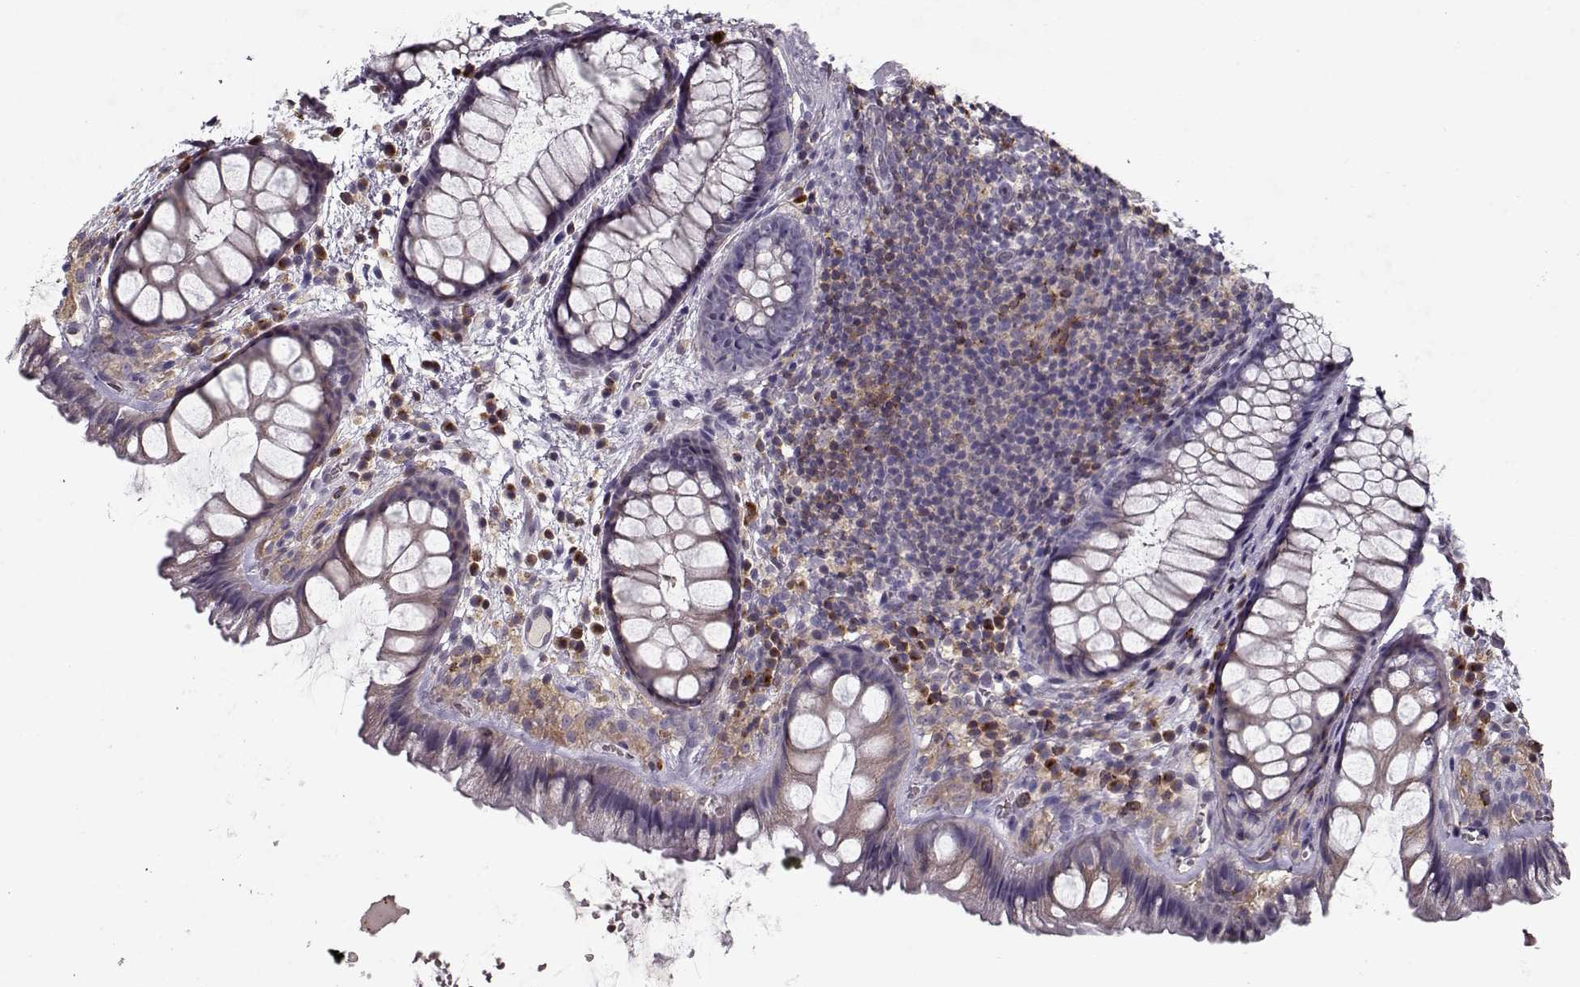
{"staining": {"intensity": "negative", "quantity": "none", "location": "none"}, "tissue": "rectum", "cell_type": "Glandular cells", "image_type": "normal", "snomed": [{"axis": "morphology", "description": "Normal tissue, NOS"}, {"axis": "topography", "description": "Rectum"}], "caption": "This is a photomicrograph of immunohistochemistry staining of unremarkable rectum, which shows no staining in glandular cells. (Brightfield microscopy of DAB (3,3'-diaminobenzidine) immunohistochemistry at high magnification).", "gene": "UNC13D", "patient": {"sex": "female", "age": 62}}